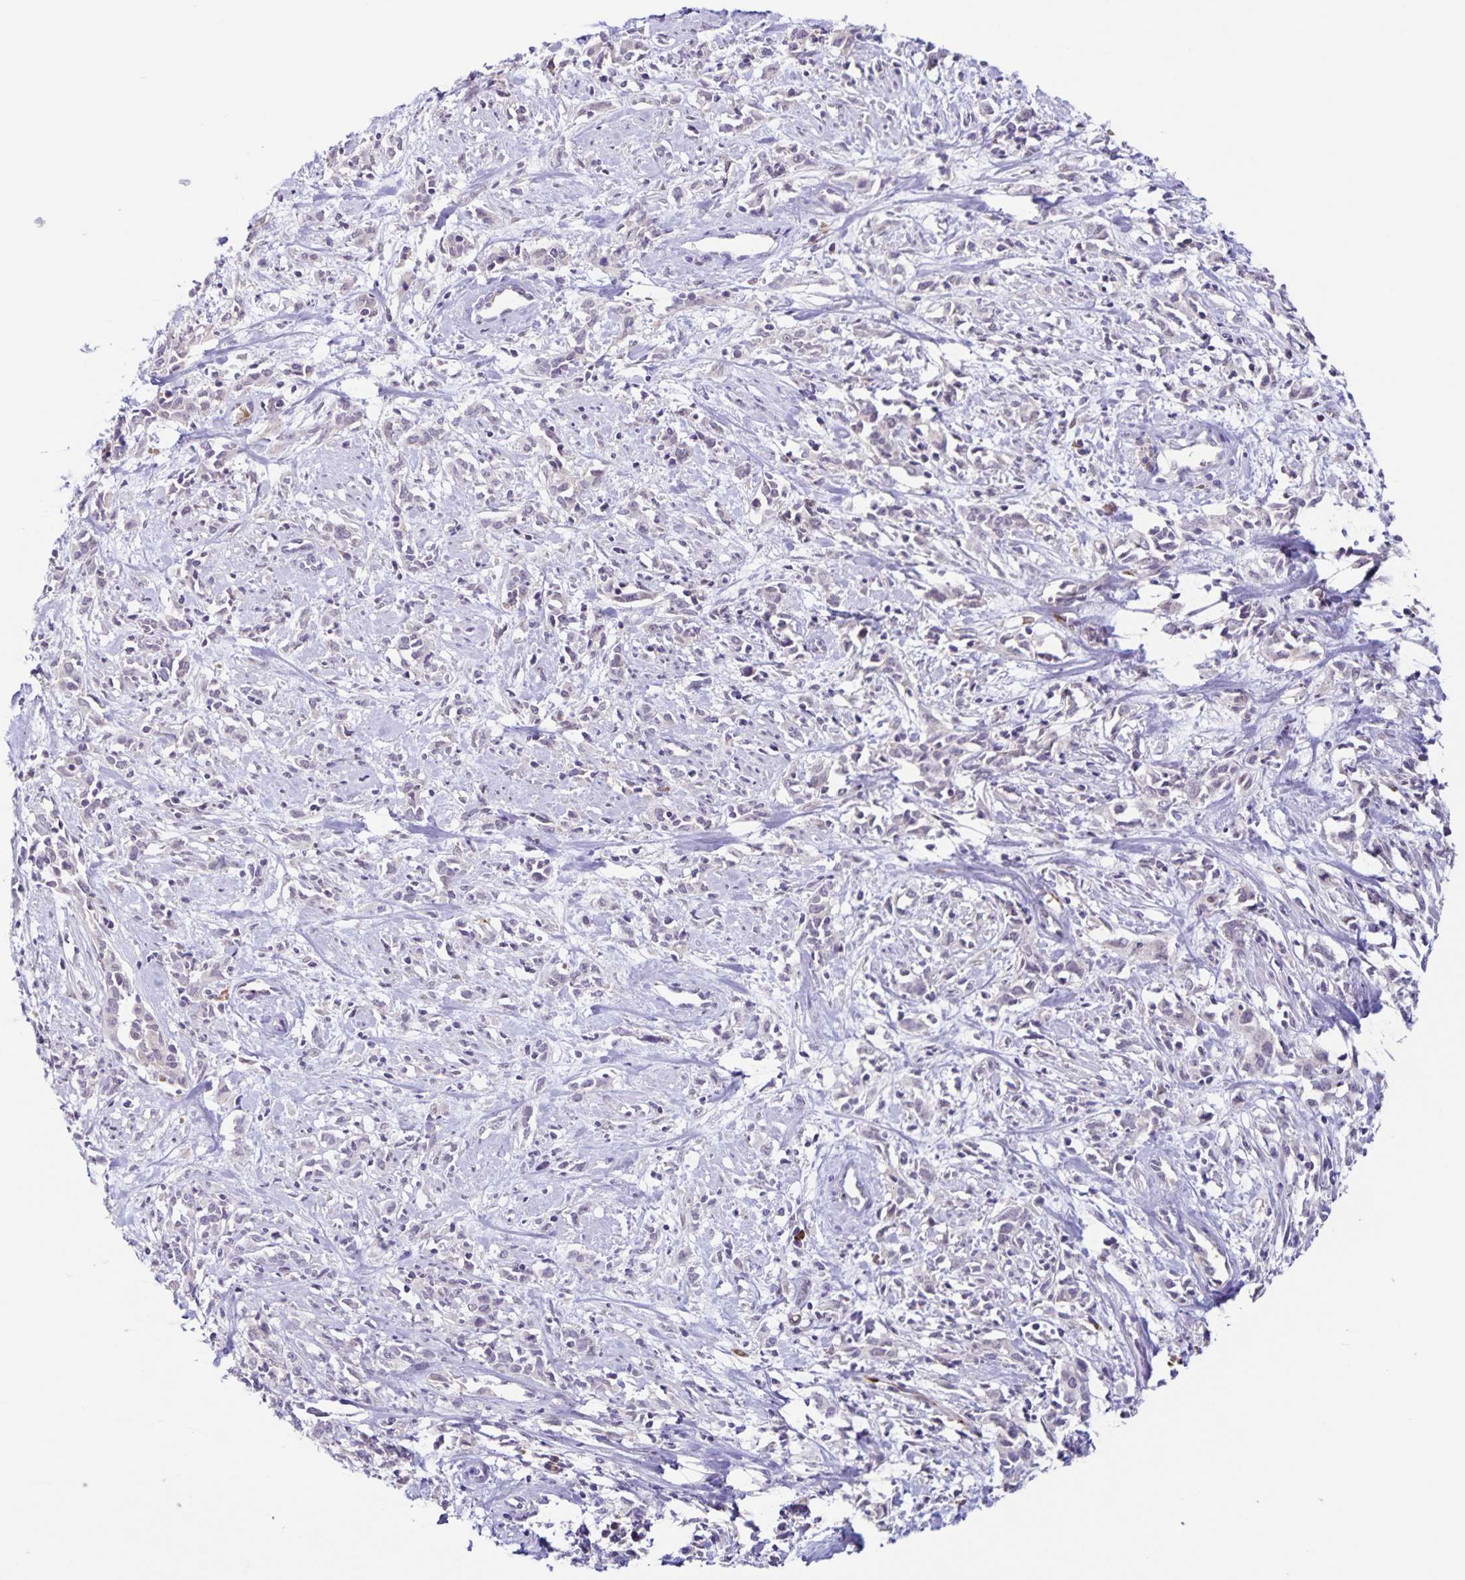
{"staining": {"intensity": "negative", "quantity": "none", "location": "none"}, "tissue": "cervical cancer", "cell_type": "Tumor cells", "image_type": "cancer", "snomed": [{"axis": "morphology", "description": "Adenocarcinoma, NOS"}, {"axis": "topography", "description": "Cervix"}], "caption": "The IHC photomicrograph has no significant positivity in tumor cells of cervical cancer (adenocarcinoma) tissue. Brightfield microscopy of immunohistochemistry stained with DAB (brown) and hematoxylin (blue), captured at high magnification.", "gene": "STPG4", "patient": {"sex": "female", "age": 40}}